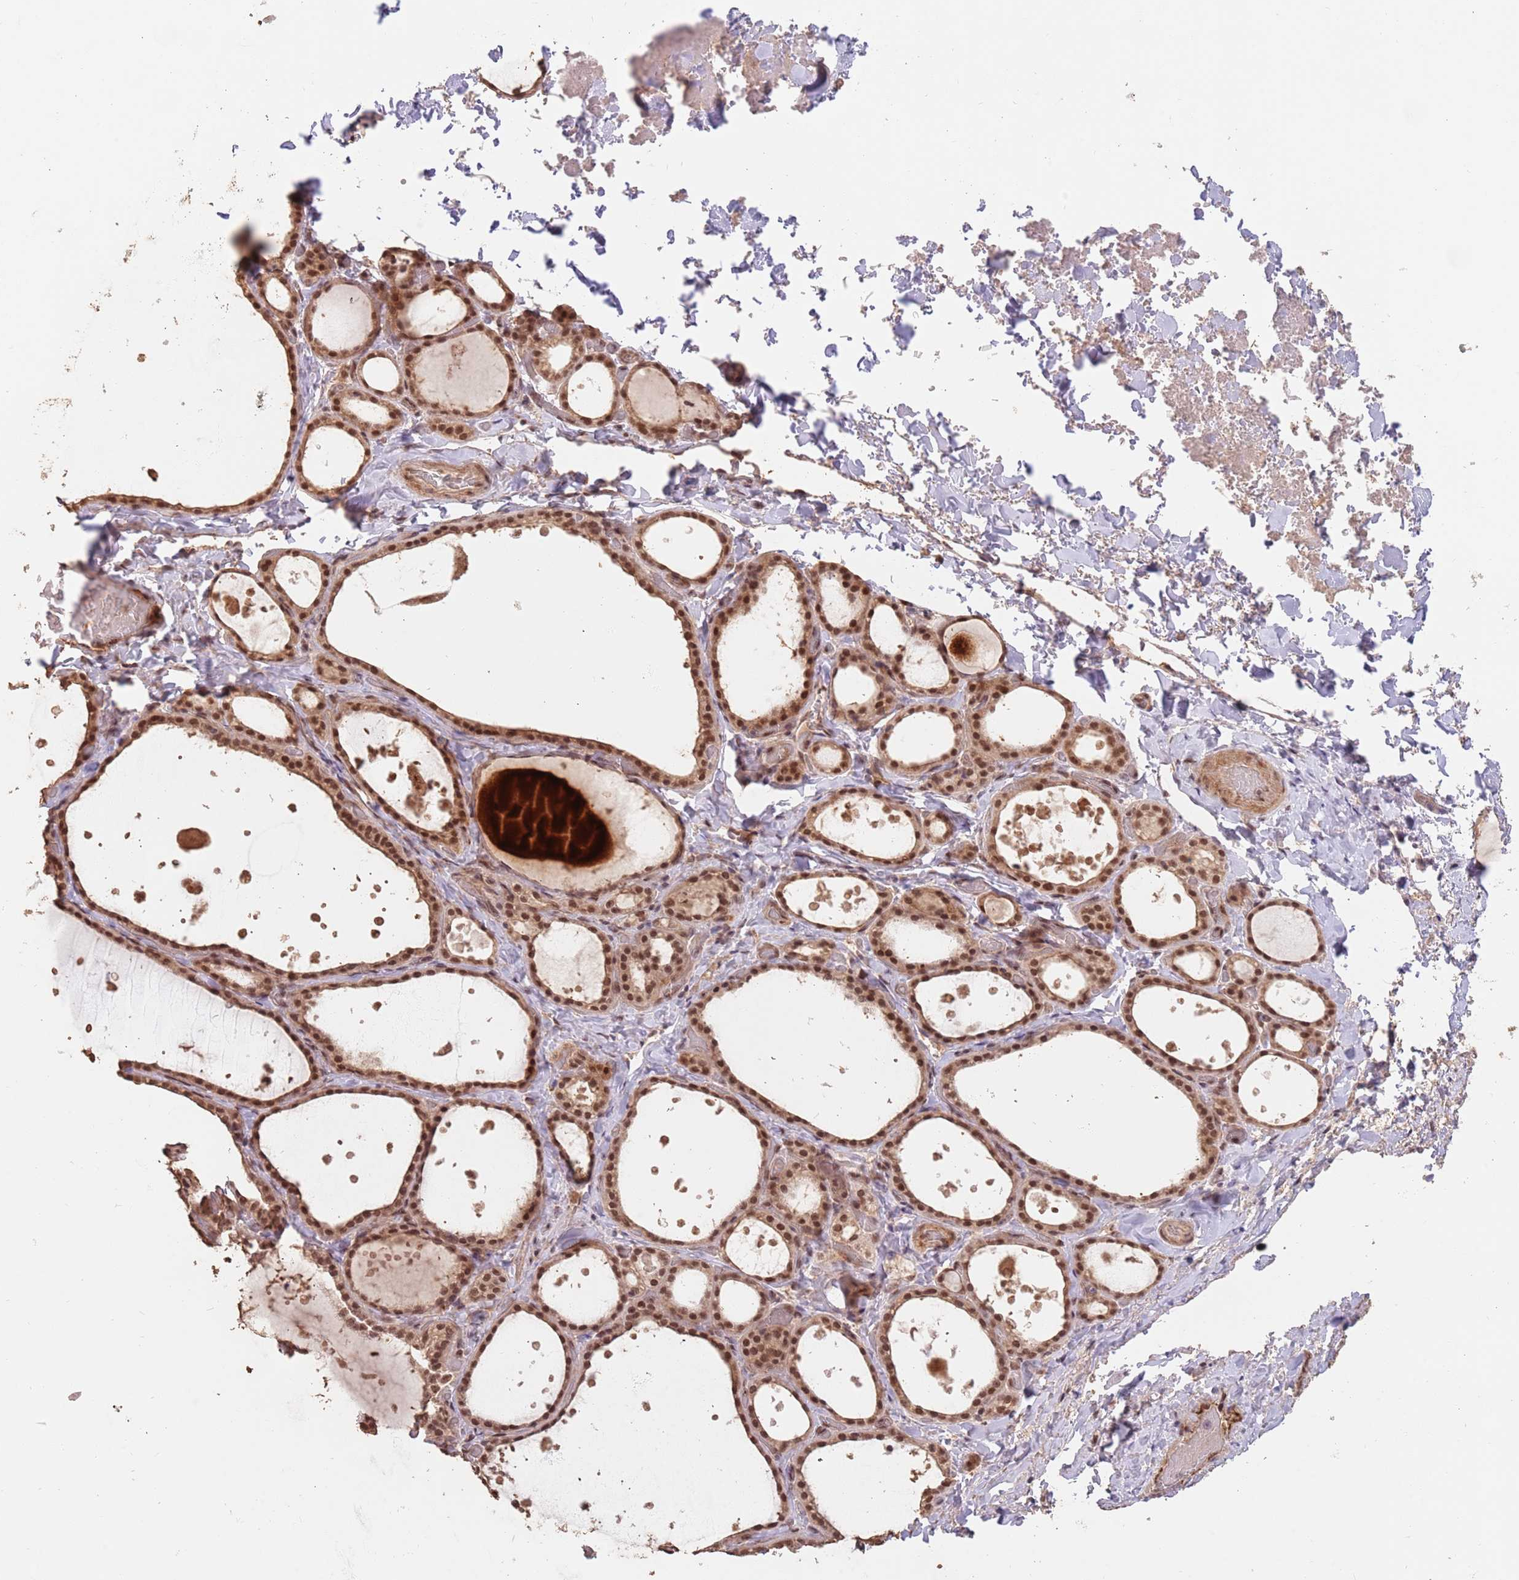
{"staining": {"intensity": "moderate", "quantity": ">75%", "location": "cytoplasmic/membranous,nuclear"}, "tissue": "thyroid gland", "cell_type": "Glandular cells", "image_type": "normal", "snomed": [{"axis": "morphology", "description": "Normal tissue, NOS"}, {"axis": "topography", "description": "Thyroid gland"}], "caption": "Moderate cytoplasmic/membranous,nuclear expression for a protein is identified in approximately >75% of glandular cells of unremarkable thyroid gland using immunohistochemistry (IHC).", "gene": "RFXANK", "patient": {"sex": "female", "age": 44}}